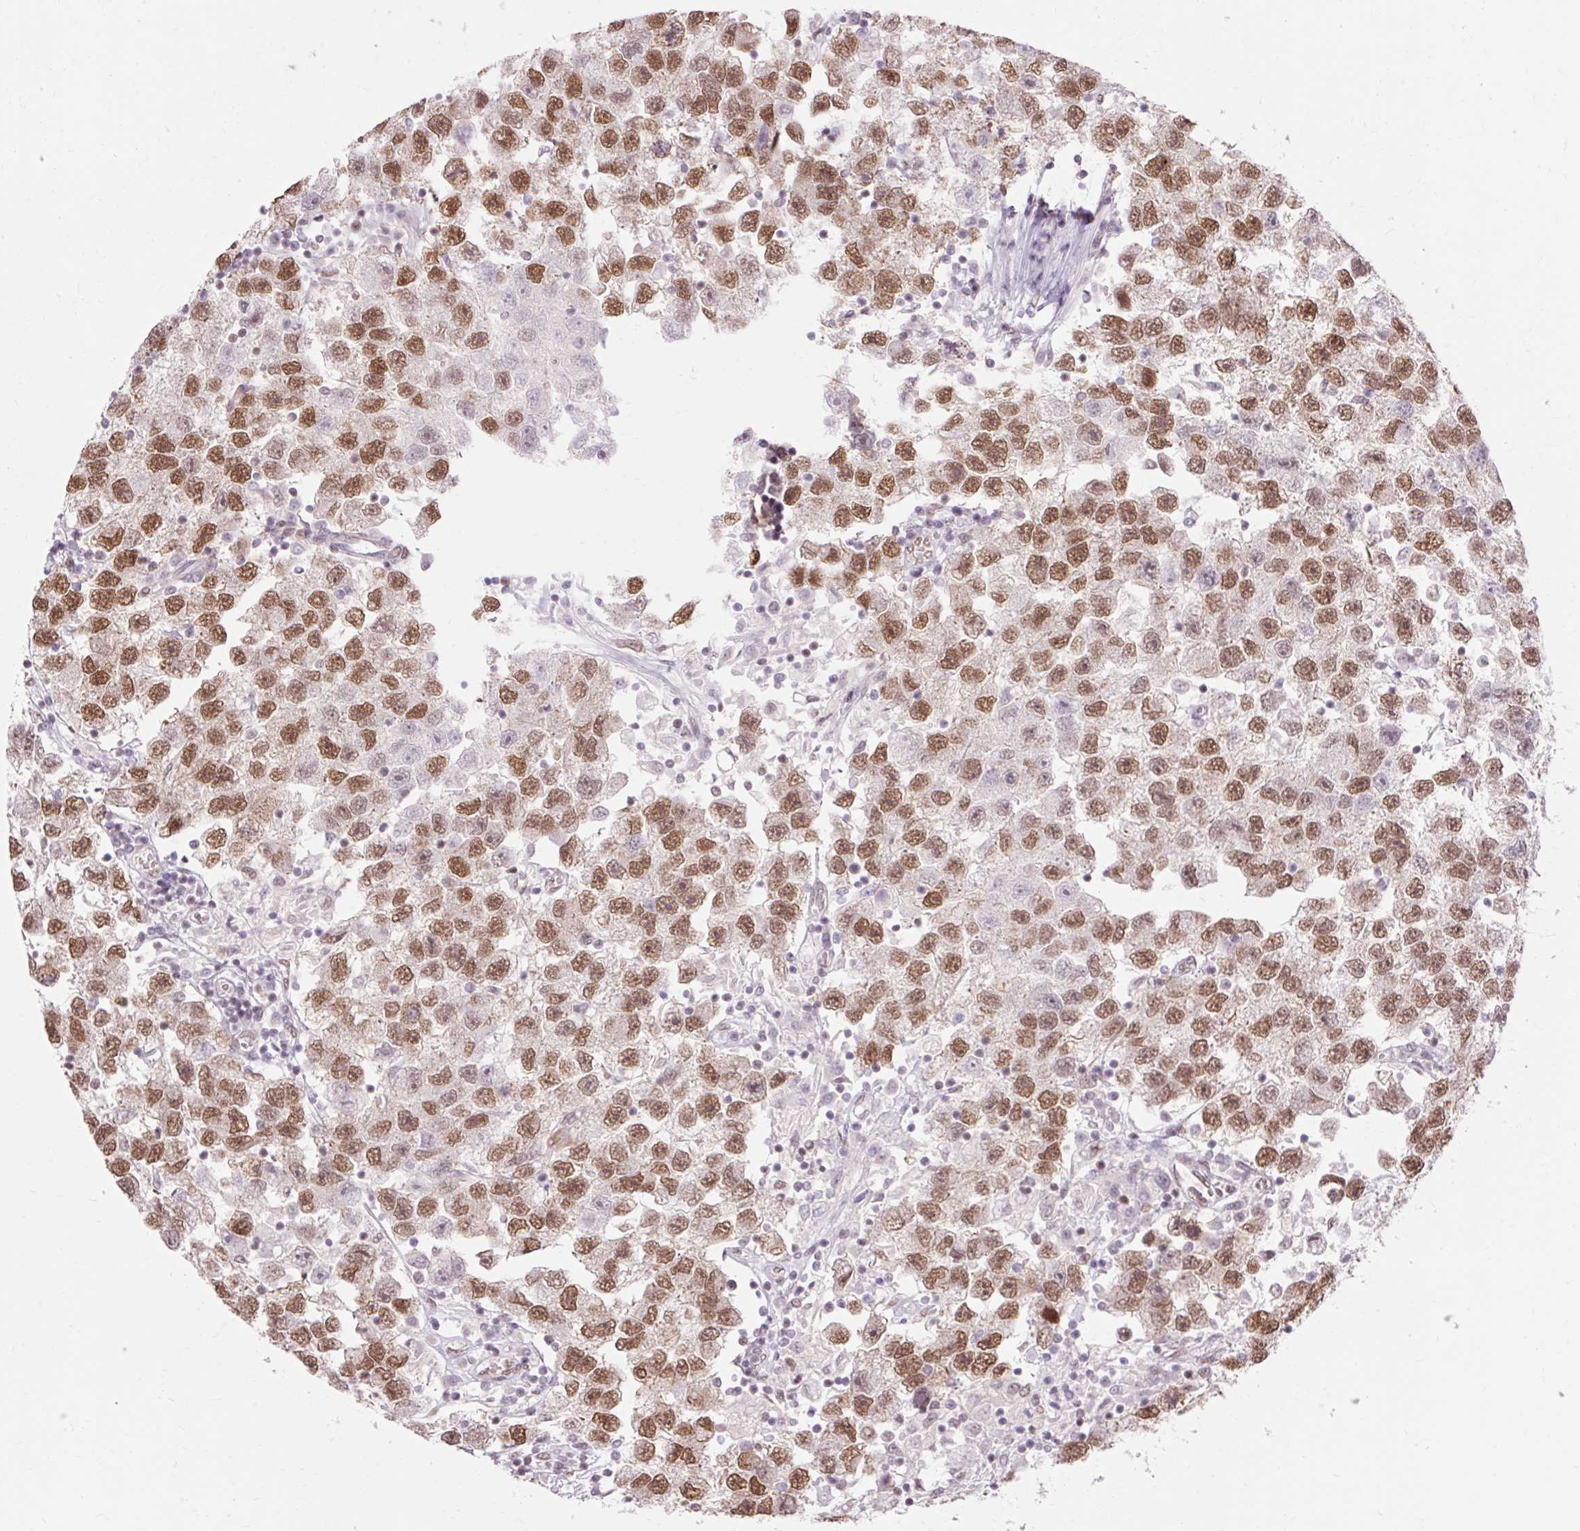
{"staining": {"intensity": "moderate", "quantity": ">75%", "location": "nuclear"}, "tissue": "testis cancer", "cell_type": "Tumor cells", "image_type": "cancer", "snomed": [{"axis": "morphology", "description": "Seminoma, NOS"}, {"axis": "topography", "description": "Testis"}], "caption": "Moderate nuclear staining is seen in about >75% of tumor cells in testis cancer (seminoma).", "gene": "NPIPB12", "patient": {"sex": "male", "age": 26}}